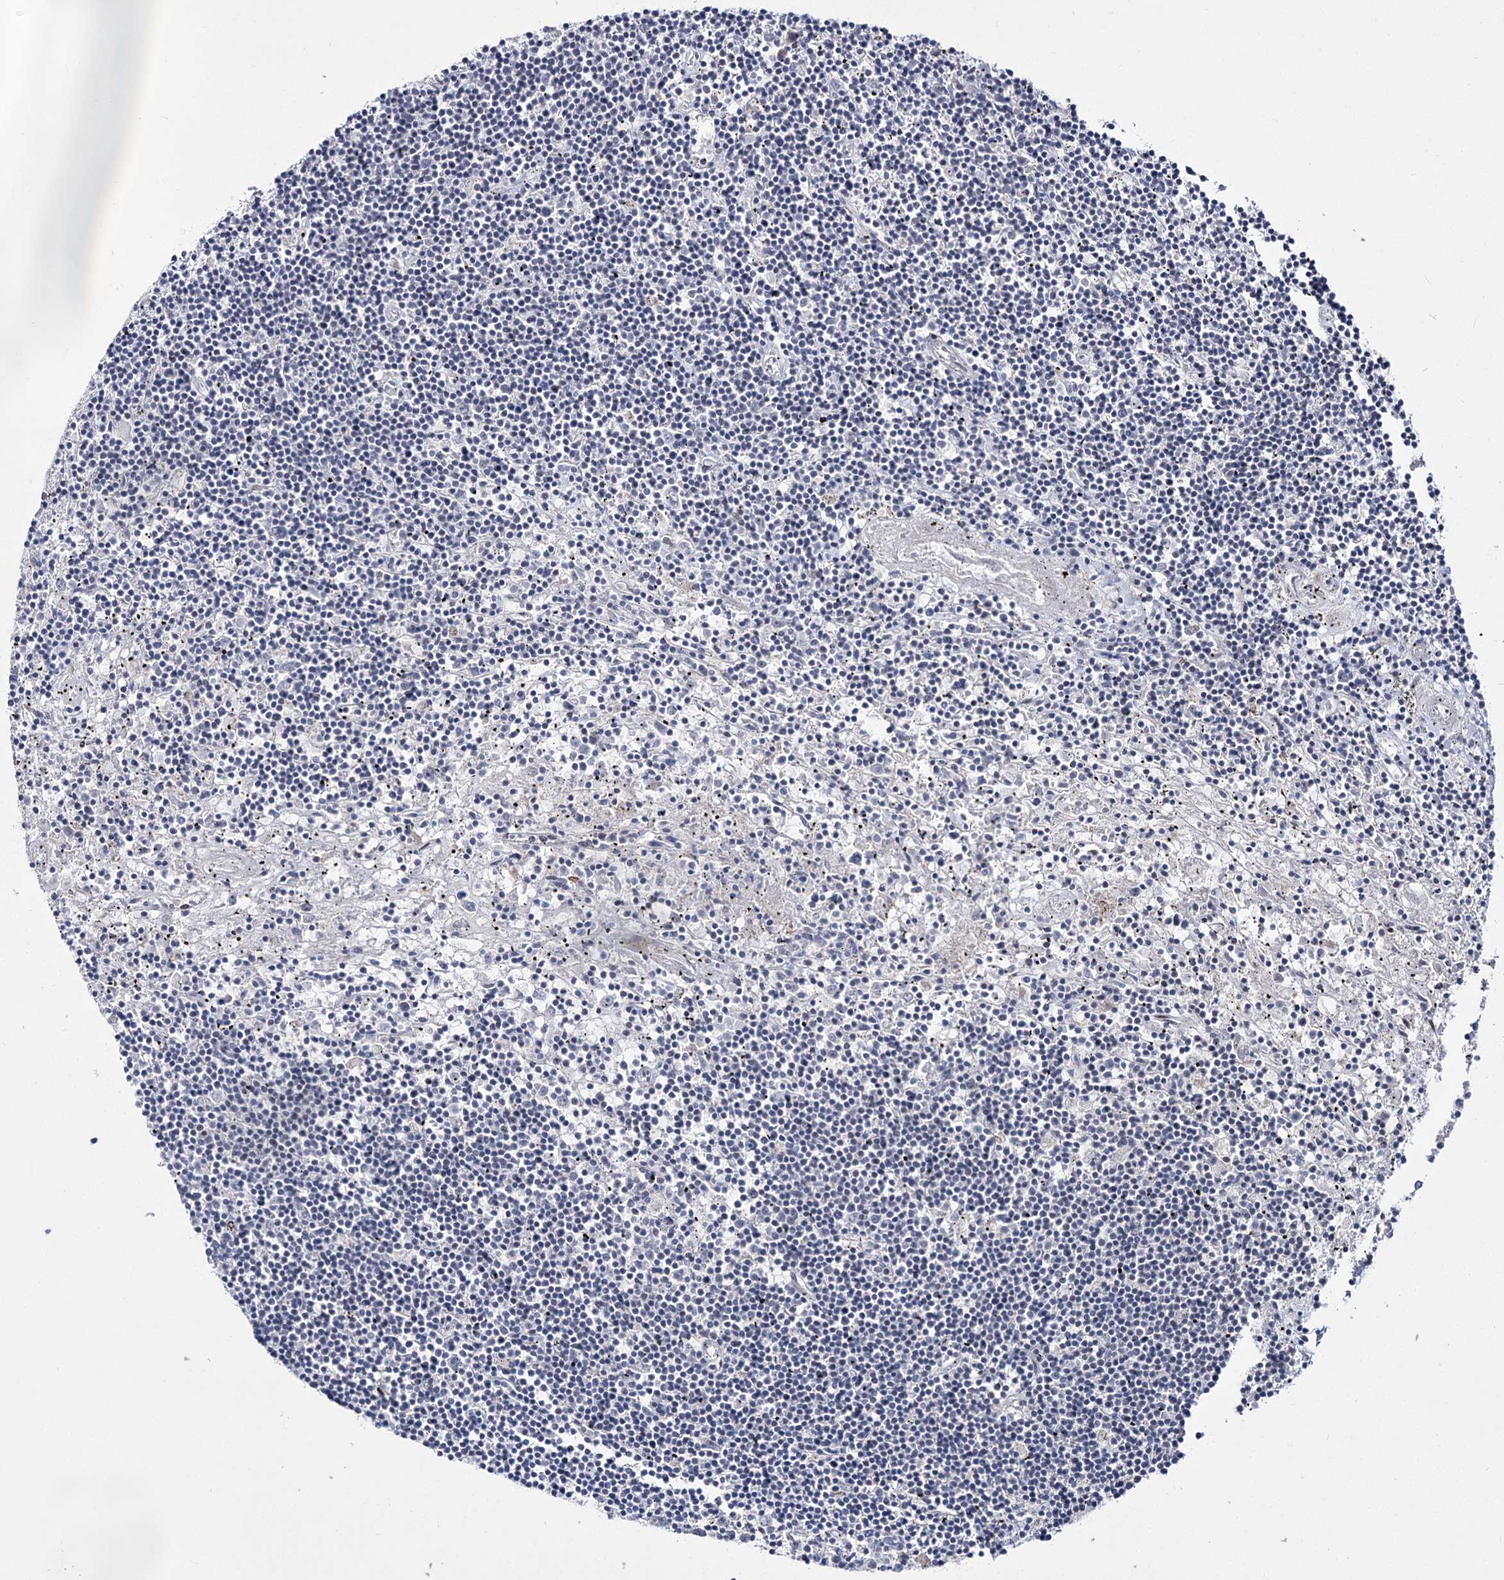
{"staining": {"intensity": "negative", "quantity": "none", "location": "none"}, "tissue": "lymphoma", "cell_type": "Tumor cells", "image_type": "cancer", "snomed": [{"axis": "morphology", "description": "Malignant lymphoma, non-Hodgkin's type, Low grade"}, {"axis": "topography", "description": "Spleen"}], "caption": "Lymphoma was stained to show a protein in brown. There is no significant staining in tumor cells. The staining was performed using DAB (3,3'-diaminobenzidine) to visualize the protein expression in brown, while the nuclei were stained in blue with hematoxylin (Magnification: 20x).", "gene": "STOX1", "patient": {"sex": "male", "age": 76}}